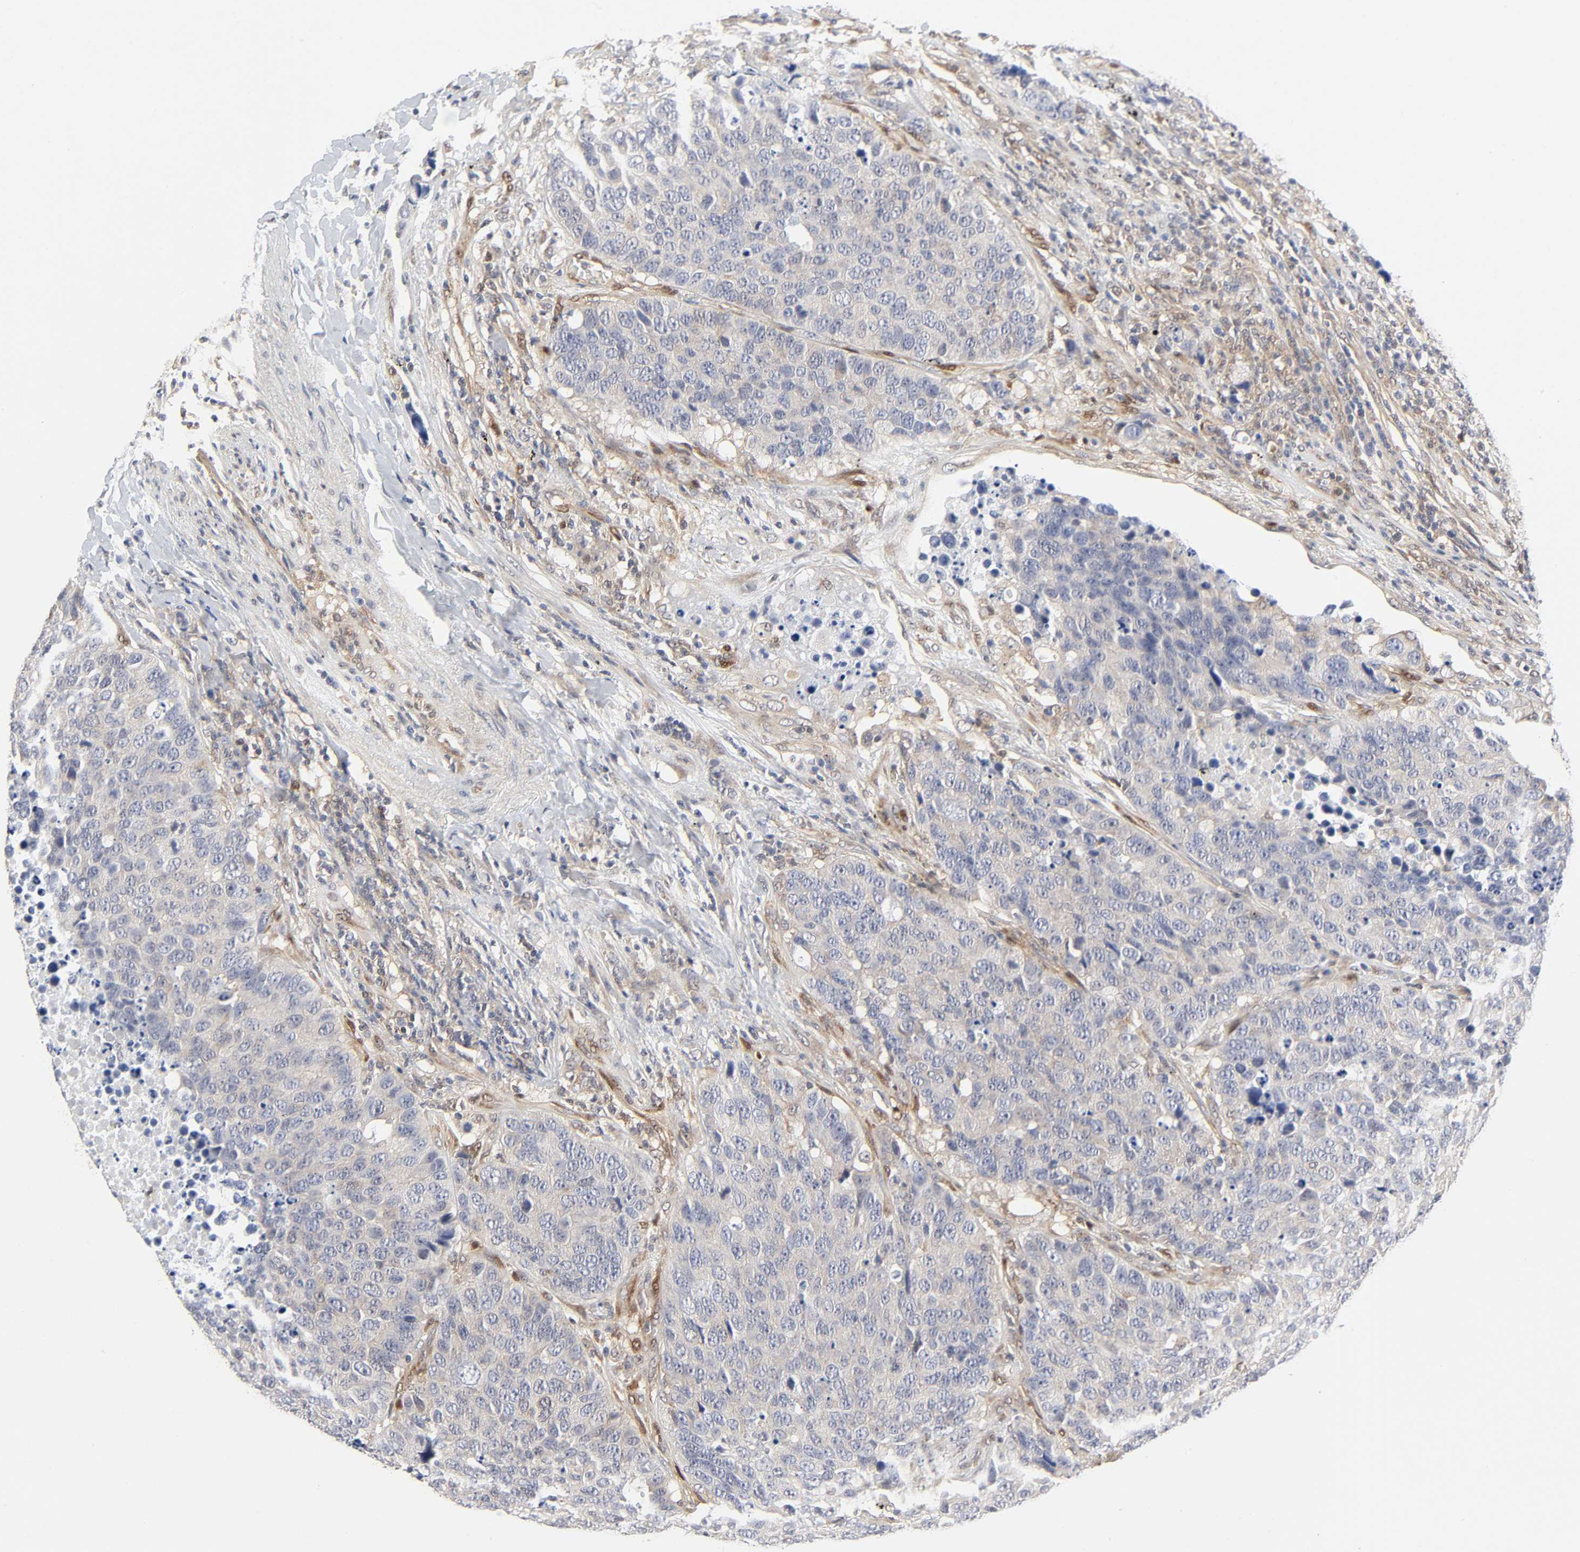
{"staining": {"intensity": "negative", "quantity": "none", "location": "none"}, "tissue": "carcinoid", "cell_type": "Tumor cells", "image_type": "cancer", "snomed": [{"axis": "morphology", "description": "Carcinoid, malignant, NOS"}, {"axis": "topography", "description": "Lung"}], "caption": "Tumor cells show no significant protein staining in malignant carcinoid. Nuclei are stained in blue.", "gene": "PTEN", "patient": {"sex": "male", "age": 60}}